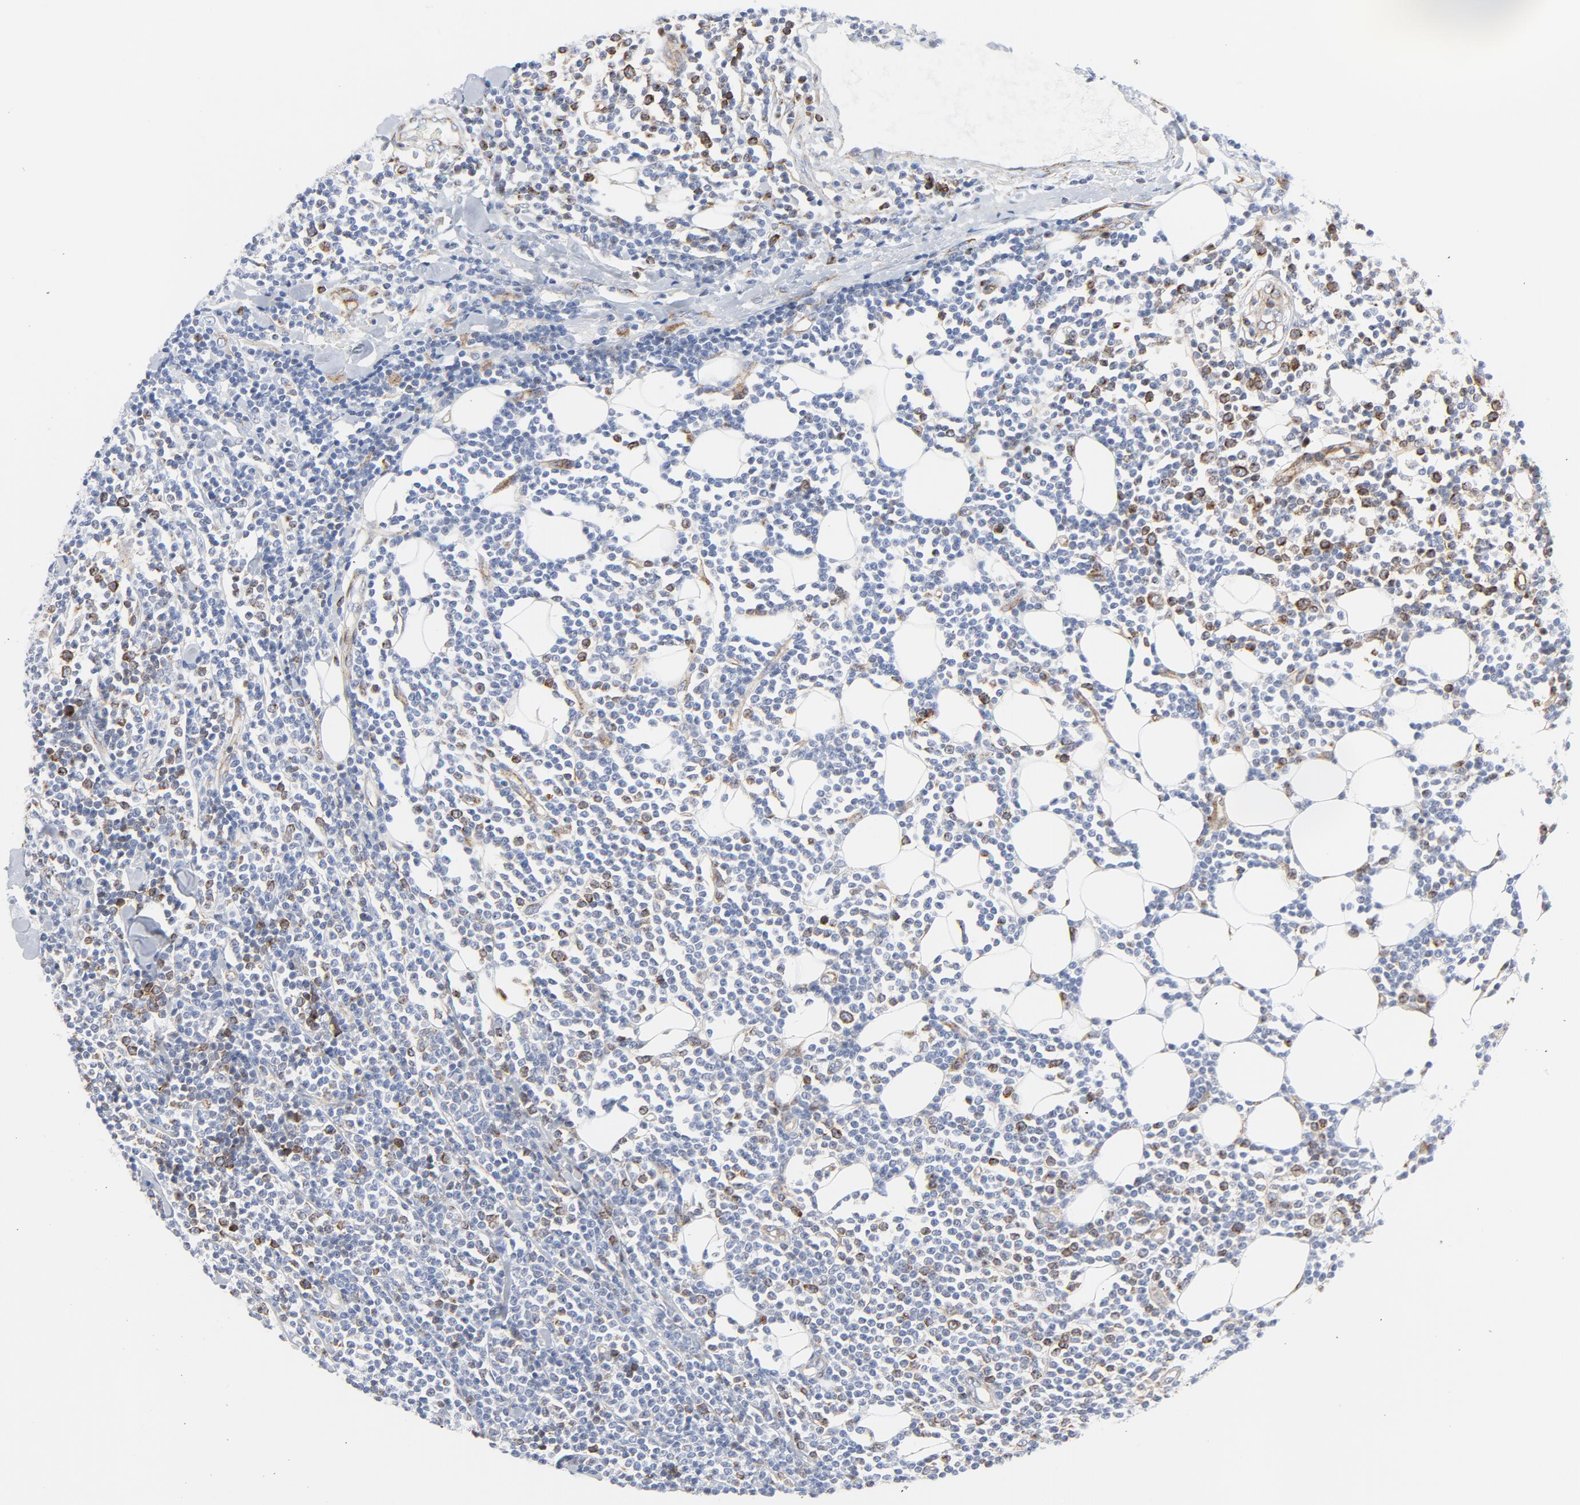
{"staining": {"intensity": "weak", "quantity": "<25%", "location": "cytoplasmic/membranous"}, "tissue": "lymphoma", "cell_type": "Tumor cells", "image_type": "cancer", "snomed": [{"axis": "morphology", "description": "Malignant lymphoma, non-Hodgkin's type, Low grade"}, {"axis": "topography", "description": "Soft tissue"}], "caption": "An immunohistochemistry image of lymphoma is shown. There is no staining in tumor cells of lymphoma.", "gene": "TUBB1", "patient": {"sex": "male", "age": 92}}